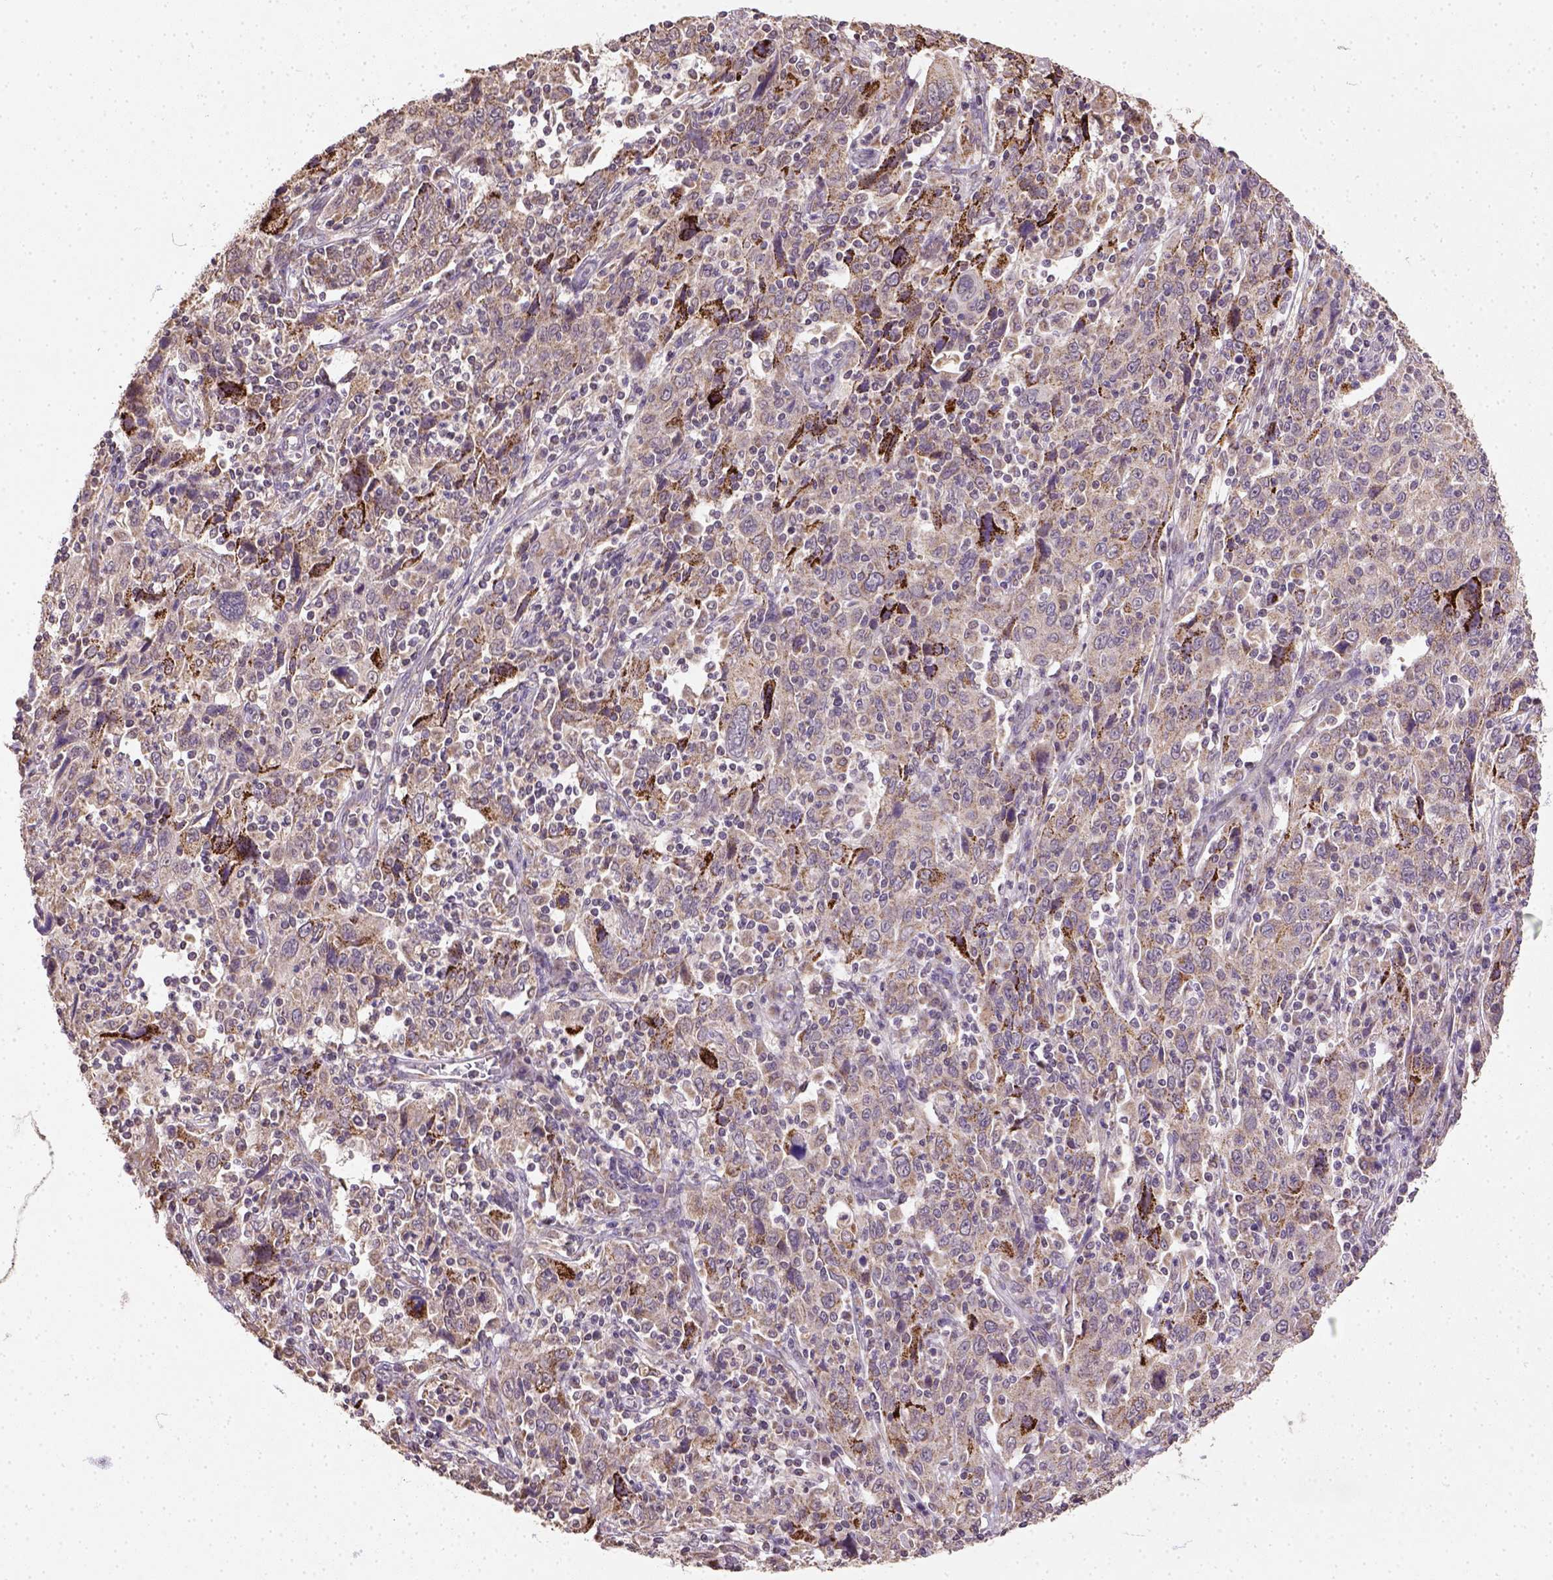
{"staining": {"intensity": "moderate", "quantity": ">75%", "location": "cytoplasmic/membranous"}, "tissue": "cervical cancer", "cell_type": "Tumor cells", "image_type": "cancer", "snomed": [{"axis": "morphology", "description": "Squamous cell carcinoma, NOS"}, {"axis": "topography", "description": "Cervix"}], "caption": "A micrograph of human cervical squamous cell carcinoma stained for a protein exhibits moderate cytoplasmic/membranous brown staining in tumor cells. Using DAB (brown) and hematoxylin (blue) stains, captured at high magnification using brightfield microscopy.", "gene": "NUDT10", "patient": {"sex": "female", "age": 46}}